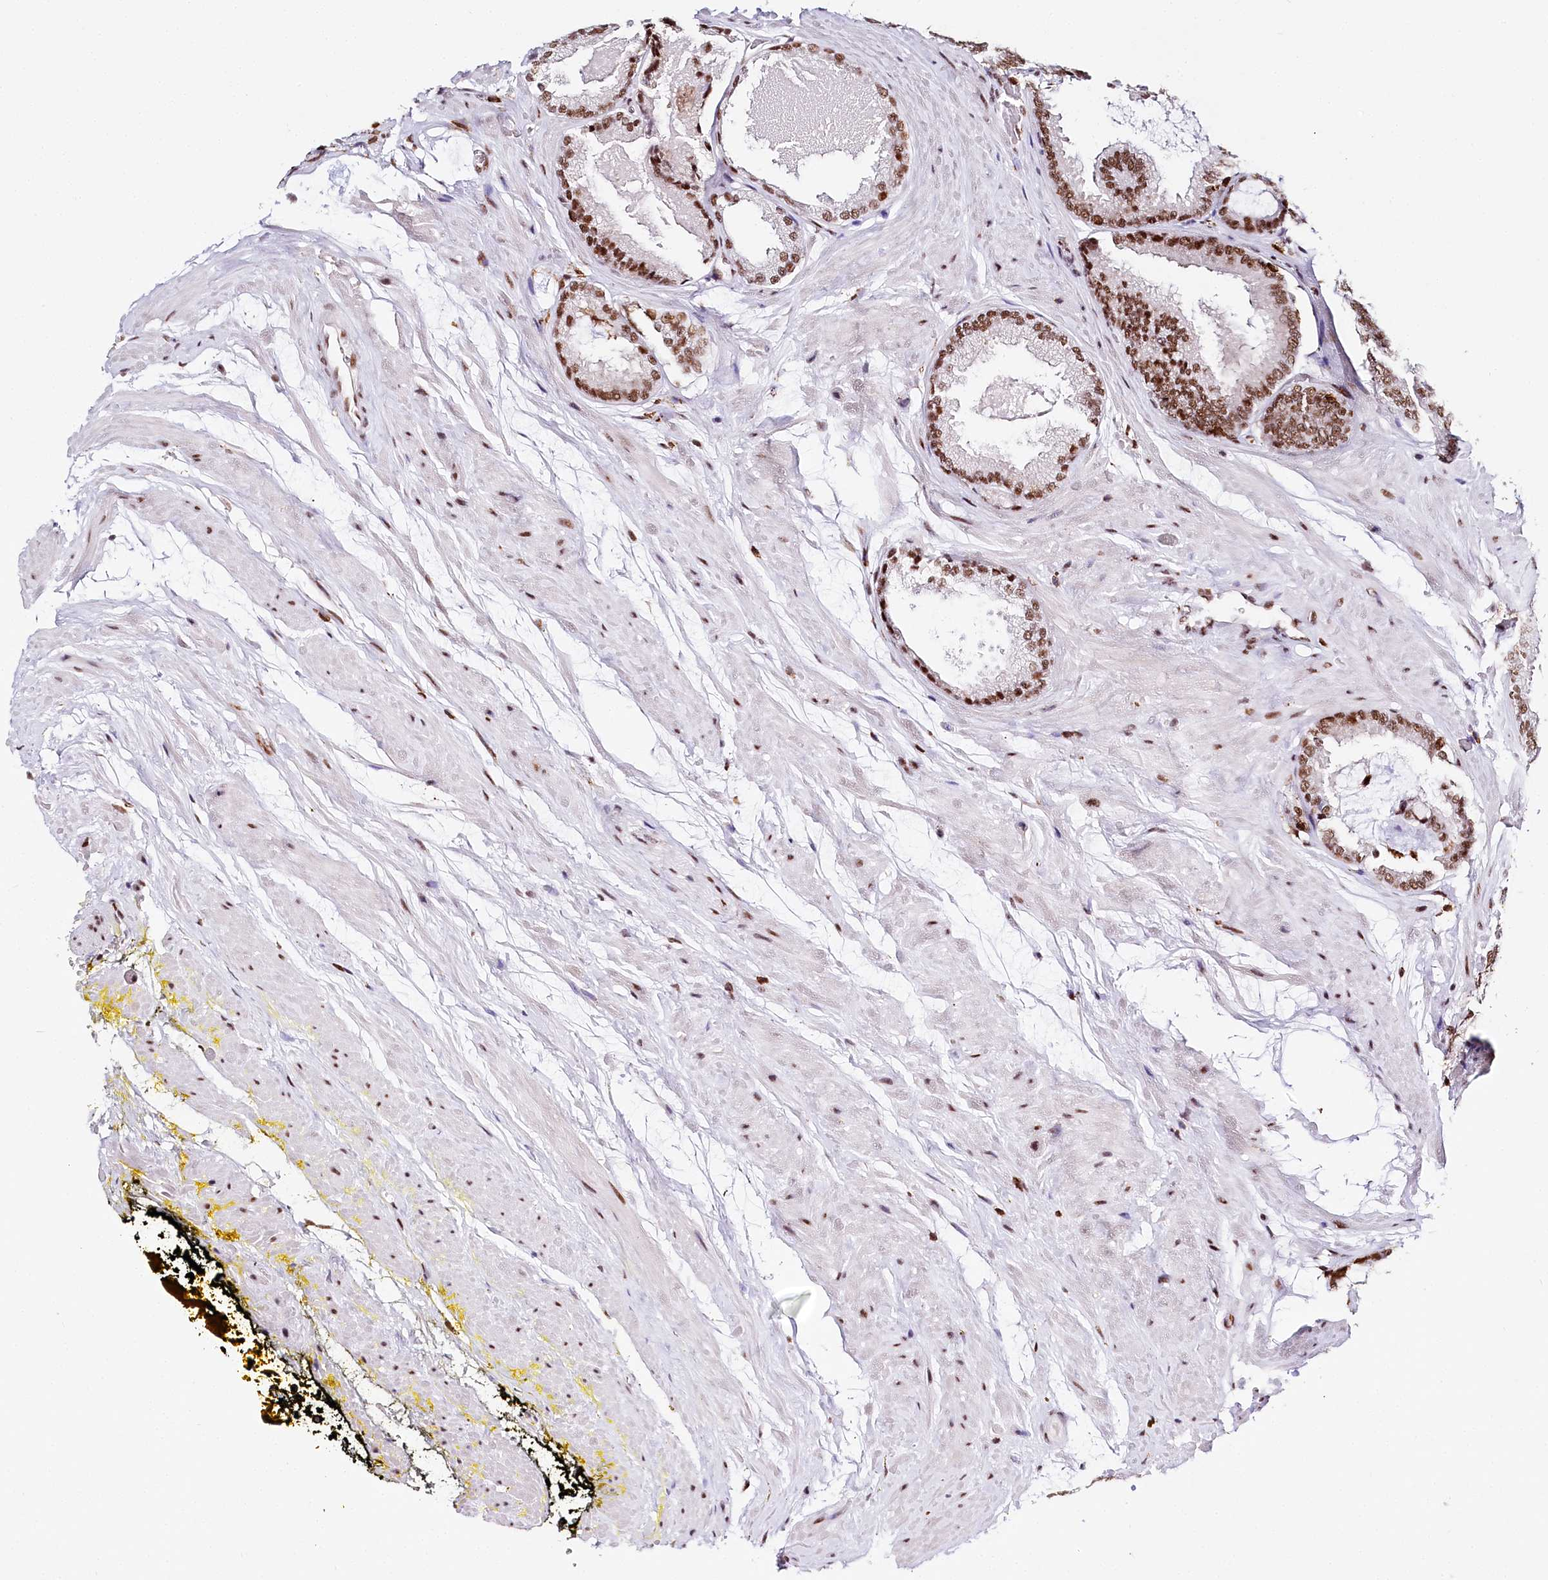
{"staining": {"intensity": "moderate", "quantity": ">75%", "location": "nuclear"}, "tissue": "prostate cancer", "cell_type": "Tumor cells", "image_type": "cancer", "snomed": [{"axis": "morphology", "description": "Adenocarcinoma, Low grade"}, {"axis": "topography", "description": "Prostate"}], "caption": "Prostate cancer (adenocarcinoma (low-grade)) stained with immunohistochemistry (IHC) demonstrates moderate nuclear staining in about >75% of tumor cells.", "gene": "BARD1", "patient": {"sex": "male", "age": 71}}